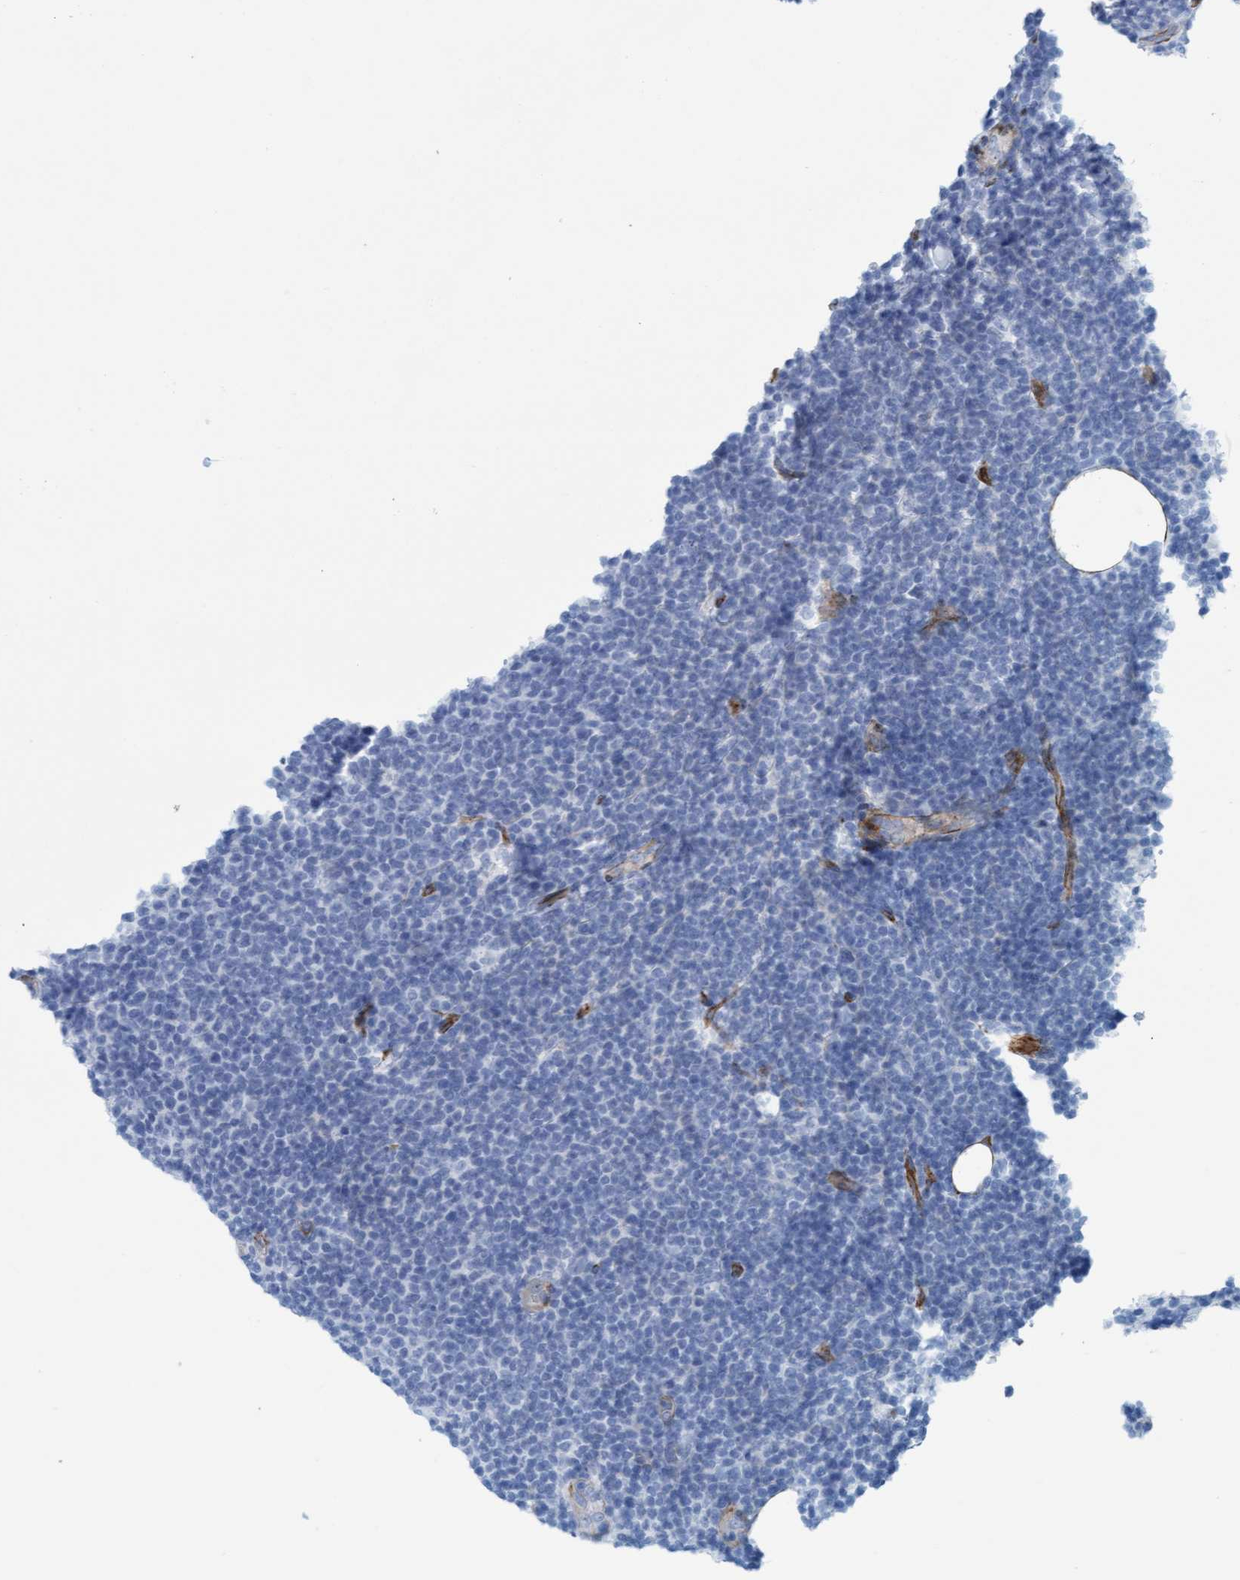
{"staining": {"intensity": "negative", "quantity": "none", "location": "none"}, "tissue": "lymphoma", "cell_type": "Tumor cells", "image_type": "cancer", "snomed": [{"axis": "morphology", "description": "Malignant lymphoma, non-Hodgkin's type, Low grade"}, {"axis": "topography", "description": "Lymph node"}], "caption": "Histopathology image shows no protein staining in tumor cells of low-grade malignant lymphoma, non-Hodgkin's type tissue. (DAB (3,3'-diaminobenzidine) IHC with hematoxylin counter stain).", "gene": "MTFR1", "patient": {"sex": "male", "age": 66}}